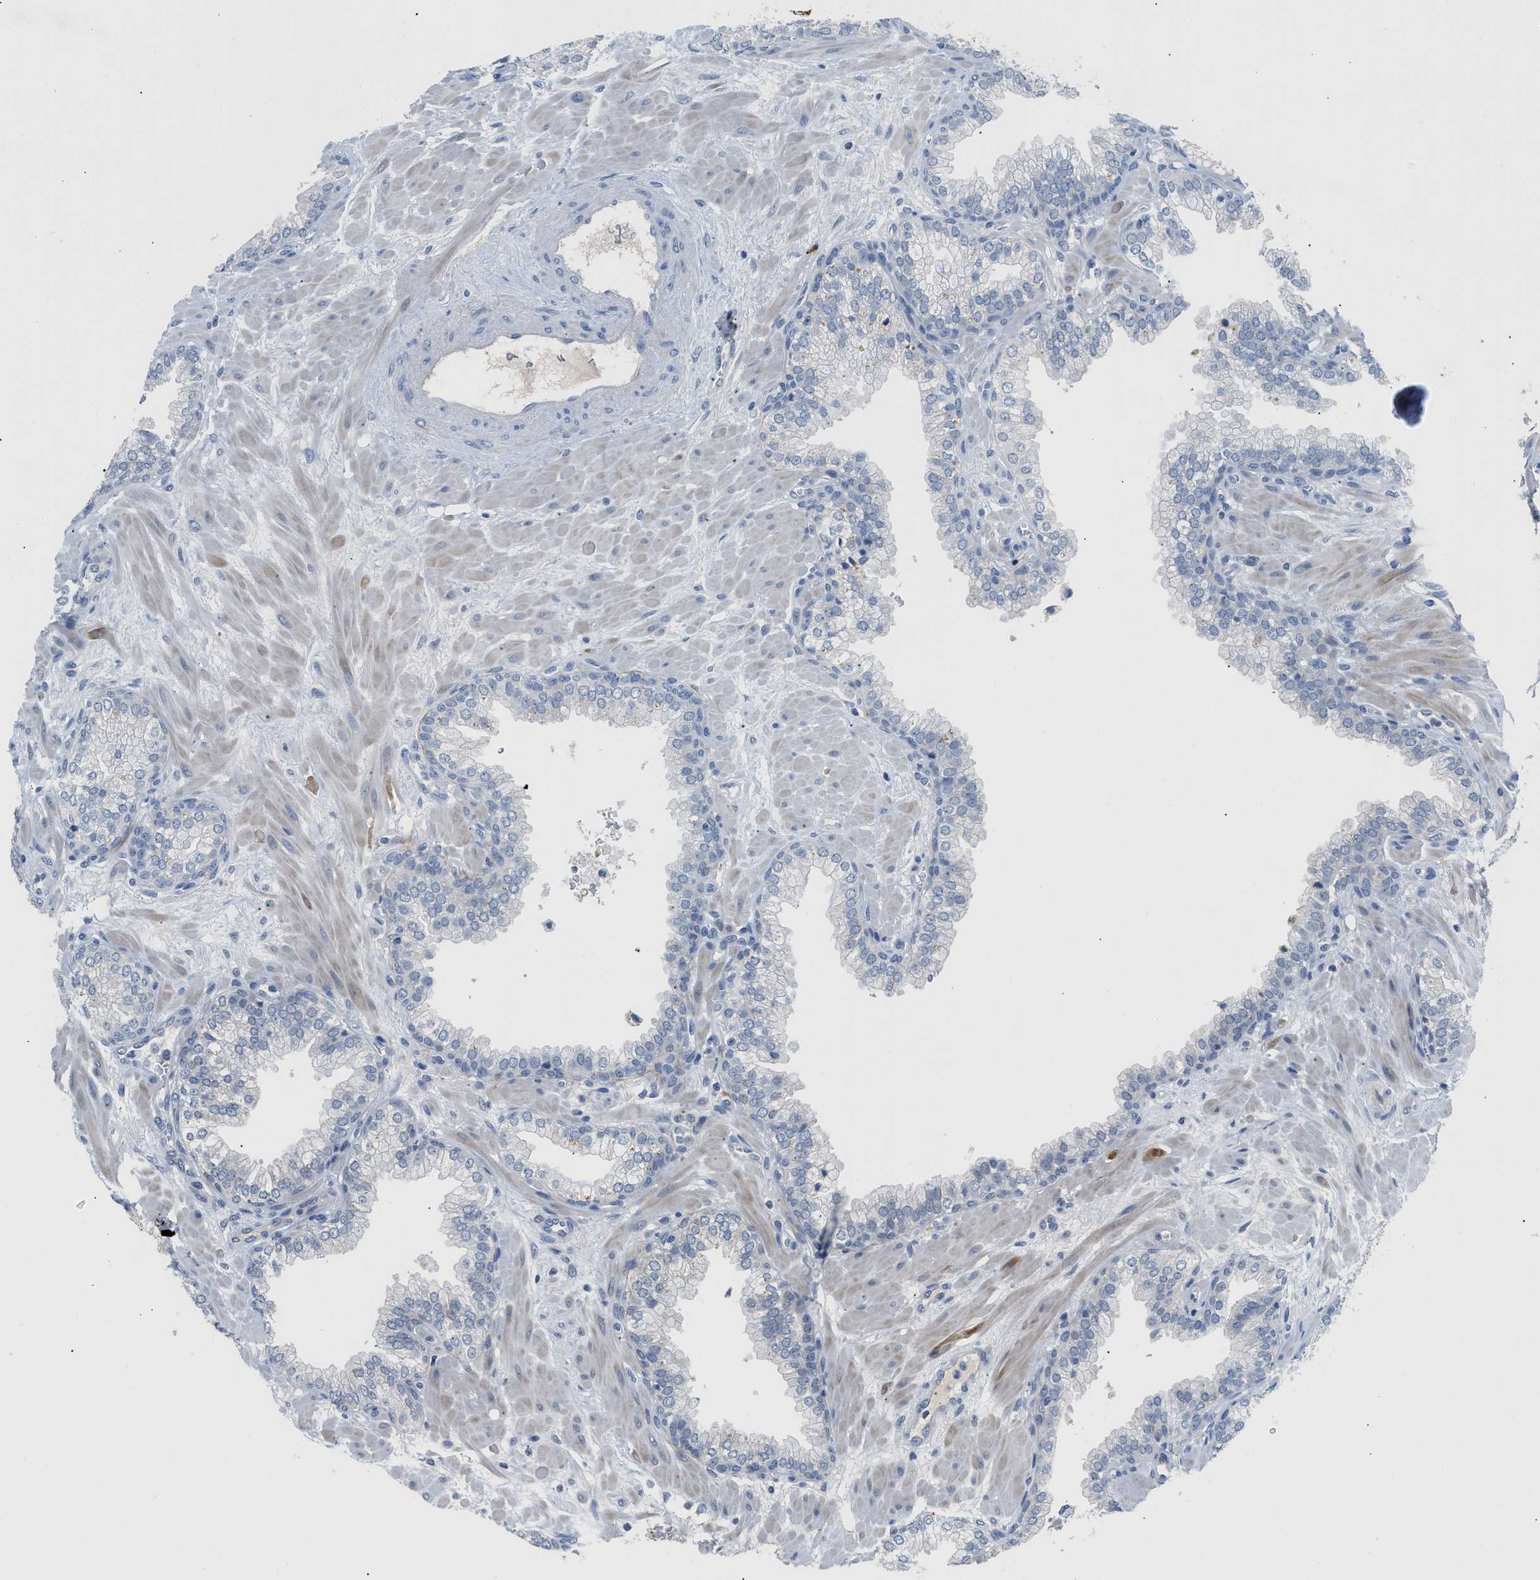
{"staining": {"intensity": "negative", "quantity": "none", "location": "none"}, "tissue": "prostate", "cell_type": "Glandular cells", "image_type": "normal", "snomed": [{"axis": "morphology", "description": "Normal tissue, NOS"}, {"axis": "morphology", "description": "Urothelial carcinoma, Low grade"}, {"axis": "topography", "description": "Urinary bladder"}, {"axis": "topography", "description": "Prostate"}], "caption": "IHC photomicrograph of unremarkable human prostate stained for a protein (brown), which reveals no positivity in glandular cells.", "gene": "OR9K2", "patient": {"sex": "male", "age": 60}}